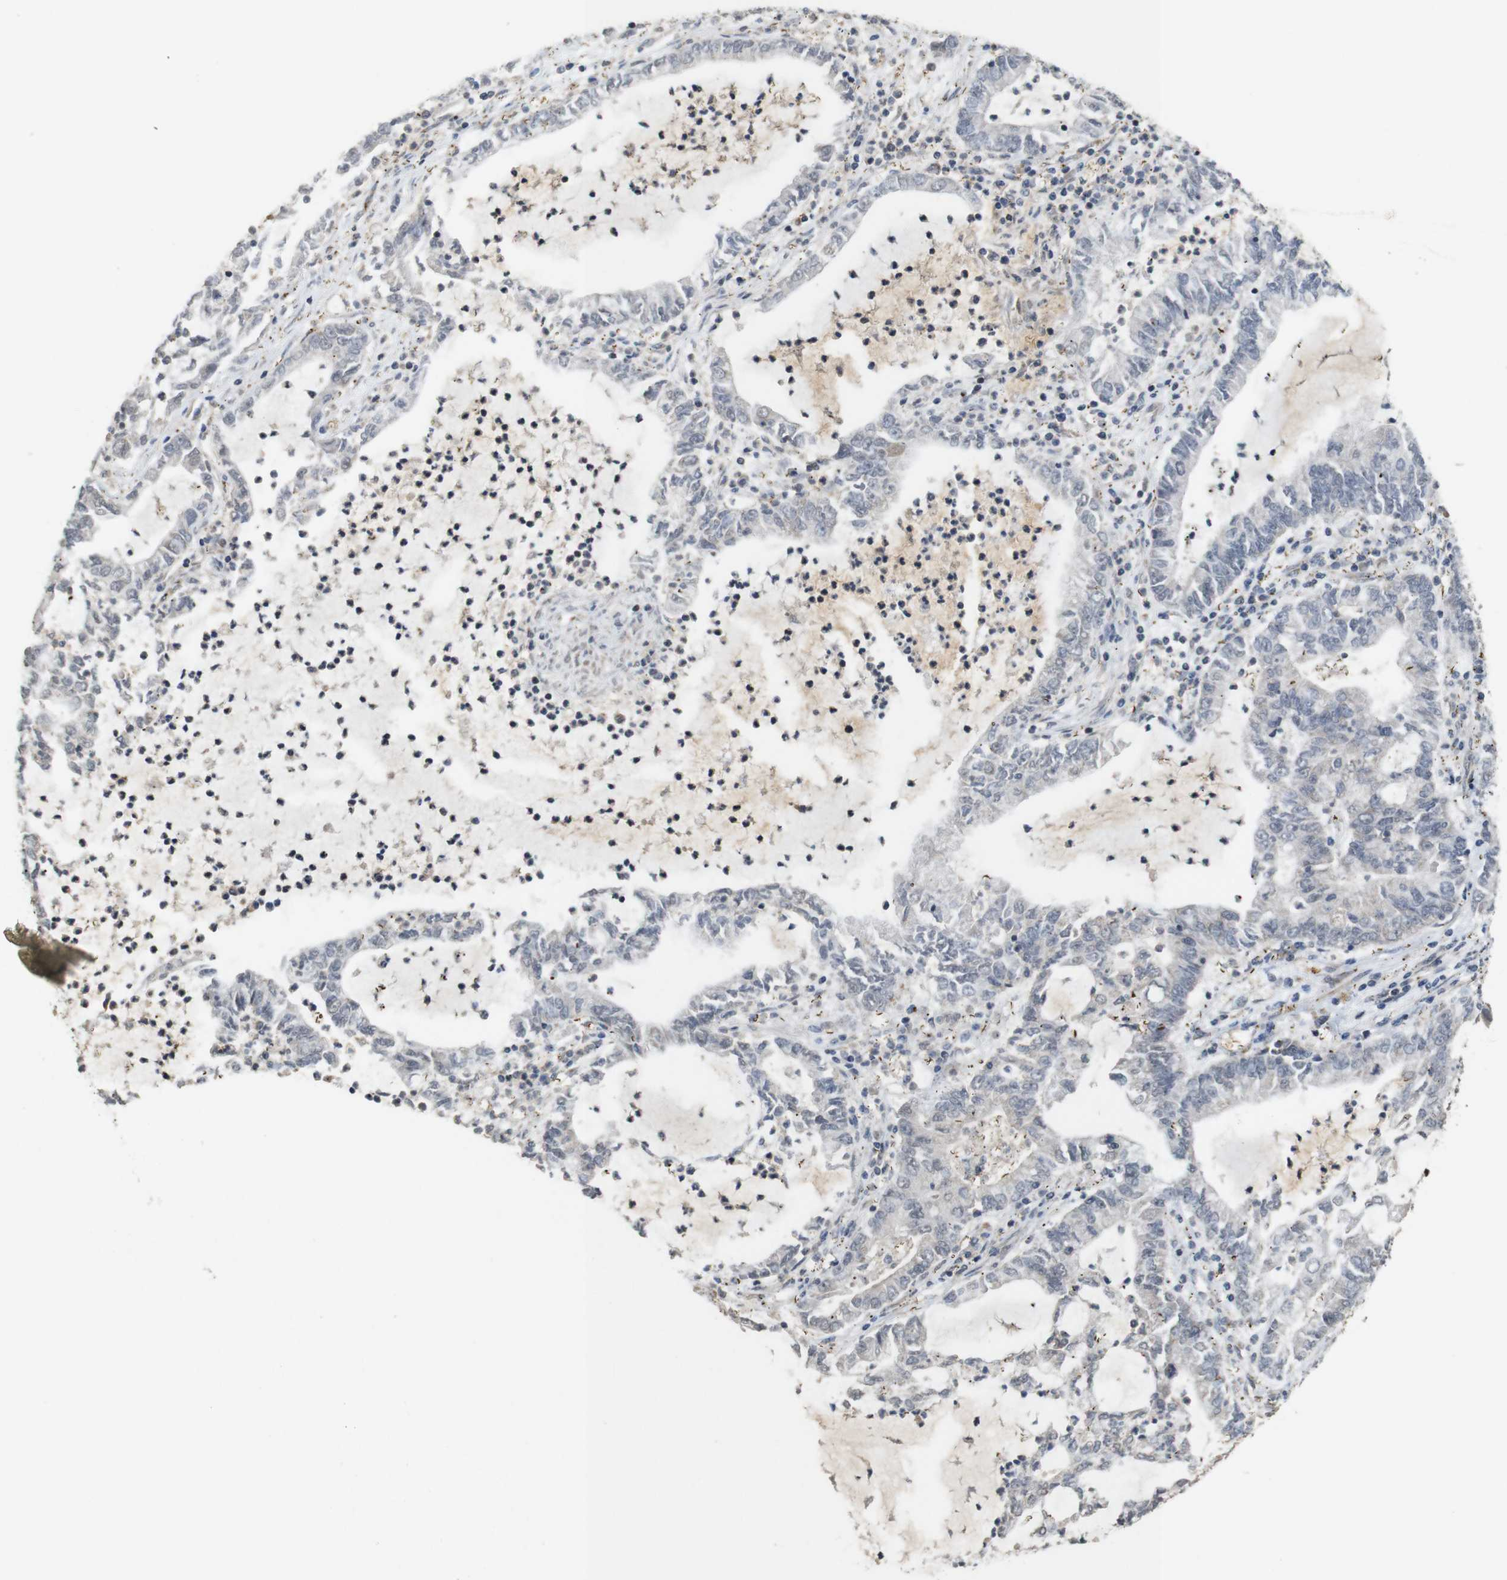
{"staining": {"intensity": "negative", "quantity": "none", "location": "none"}, "tissue": "lung cancer", "cell_type": "Tumor cells", "image_type": "cancer", "snomed": [{"axis": "morphology", "description": "Adenocarcinoma, NOS"}, {"axis": "topography", "description": "Lung"}], "caption": "The photomicrograph displays no staining of tumor cells in lung cancer (adenocarcinoma). (IHC, brightfield microscopy, high magnification).", "gene": "EFCAB14", "patient": {"sex": "female", "age": 51}}